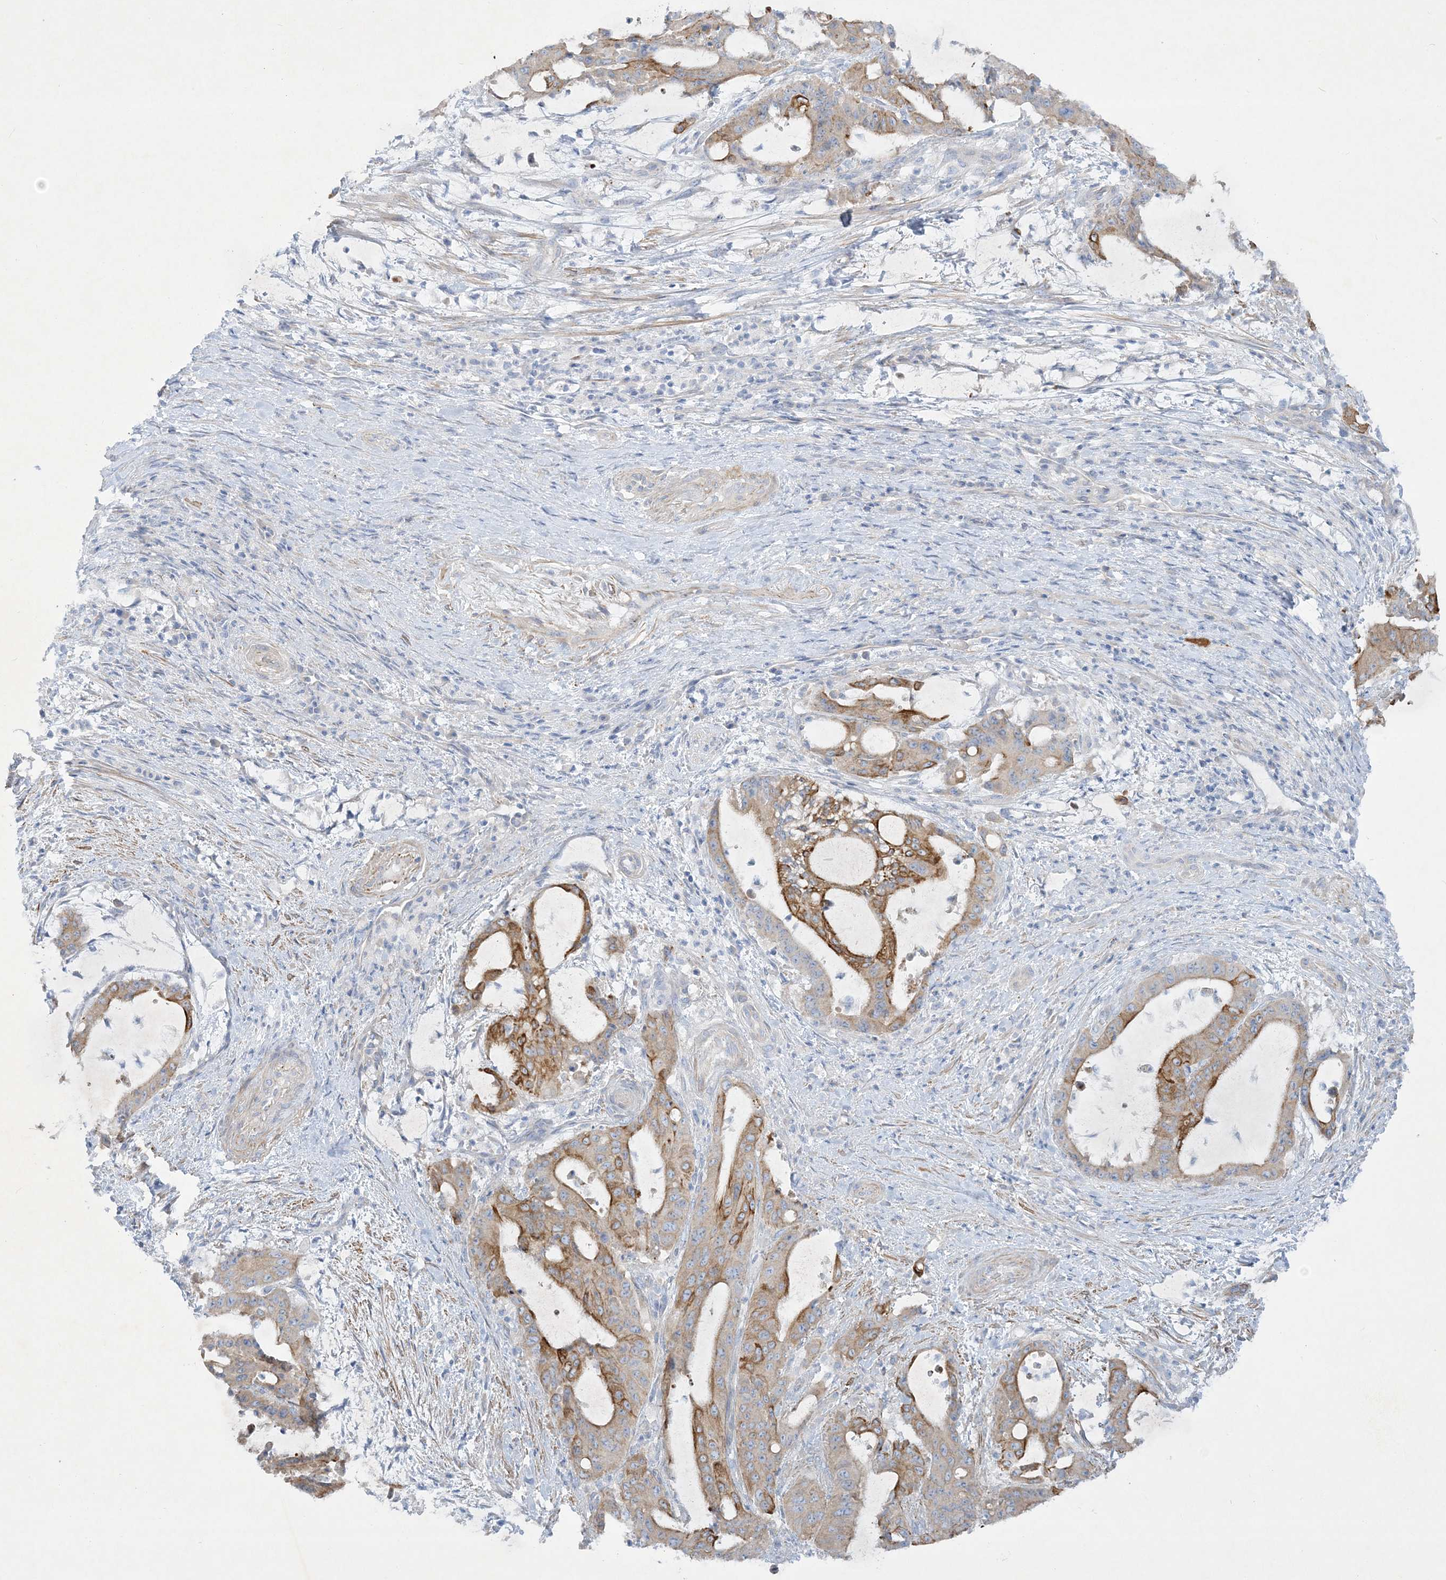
{"staining": {"intensity": "moderate", "quantity": "25%-75%", "location": "cytoplasmic/membranous"}, "tissue": "liver cancer", "cell_type": "Tumor cells", "image_type": "cancer", "snomed": [{"axis": "morphology", "description": "Normal tissue, NOS"}, {"axis": "morphology", "description": "Cholangiocarcinoma"}, {"axis": "topography", "description": "Liver"}, {"axis": "topography", "description": "Peripheral nerve tissue"}], "caption": "The immunohistochemical stain highlights moderate cytoplasmic/membranous staining in tumor cells of liver cancer tissue. (brown staining indicates protein expression, while blue staining denotes nuclei).", "gene": "FARSB", "patient": {"sex": "female", "age": 73}}